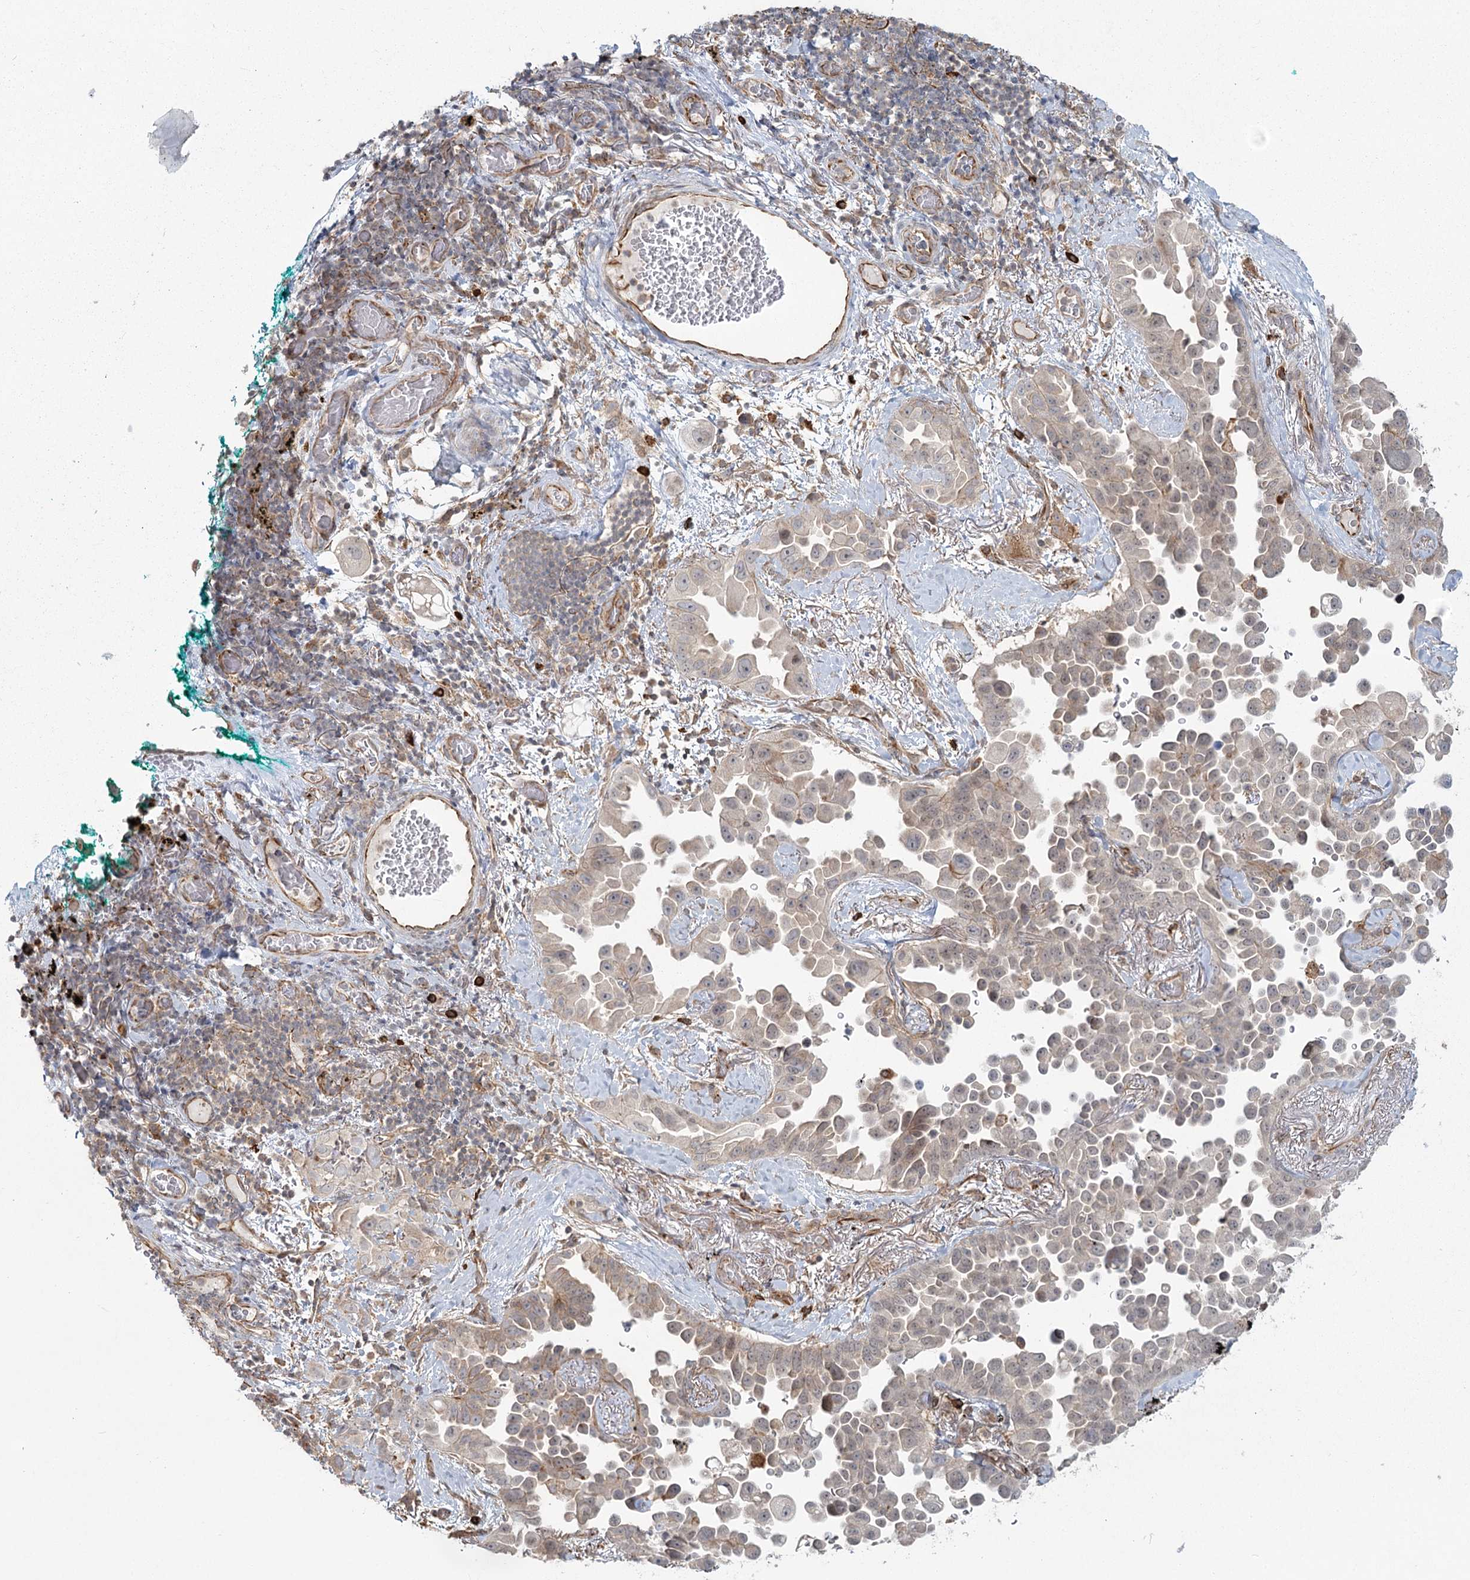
{"staining": {"intensity": "weak", "quantity": "25%-75%", "location": "cytoplasmic/membranous"}, "tissue": "lung cancer", "cell_type": "Tumor cells", "image_type": "cancer", "snomed": [{"axis": "morphology", "description": "Adenocarcinoma, NOS"}, {"axis": "topography", "description": "Lung"}], "caption": "A low amount of weak cytoplasmic/membranous expression is identified in about 25%-75% of tumor cells in adenocarcinoma (lung) tissue. The staining is performed using DAB (3,3'-diaminobenzidine) brown chromogen to label protein expression. The nuclei are counter-stained blue using hematoxylin.", "gene": "AP2M1", "patient": {"sex": "female", "age": 67}}